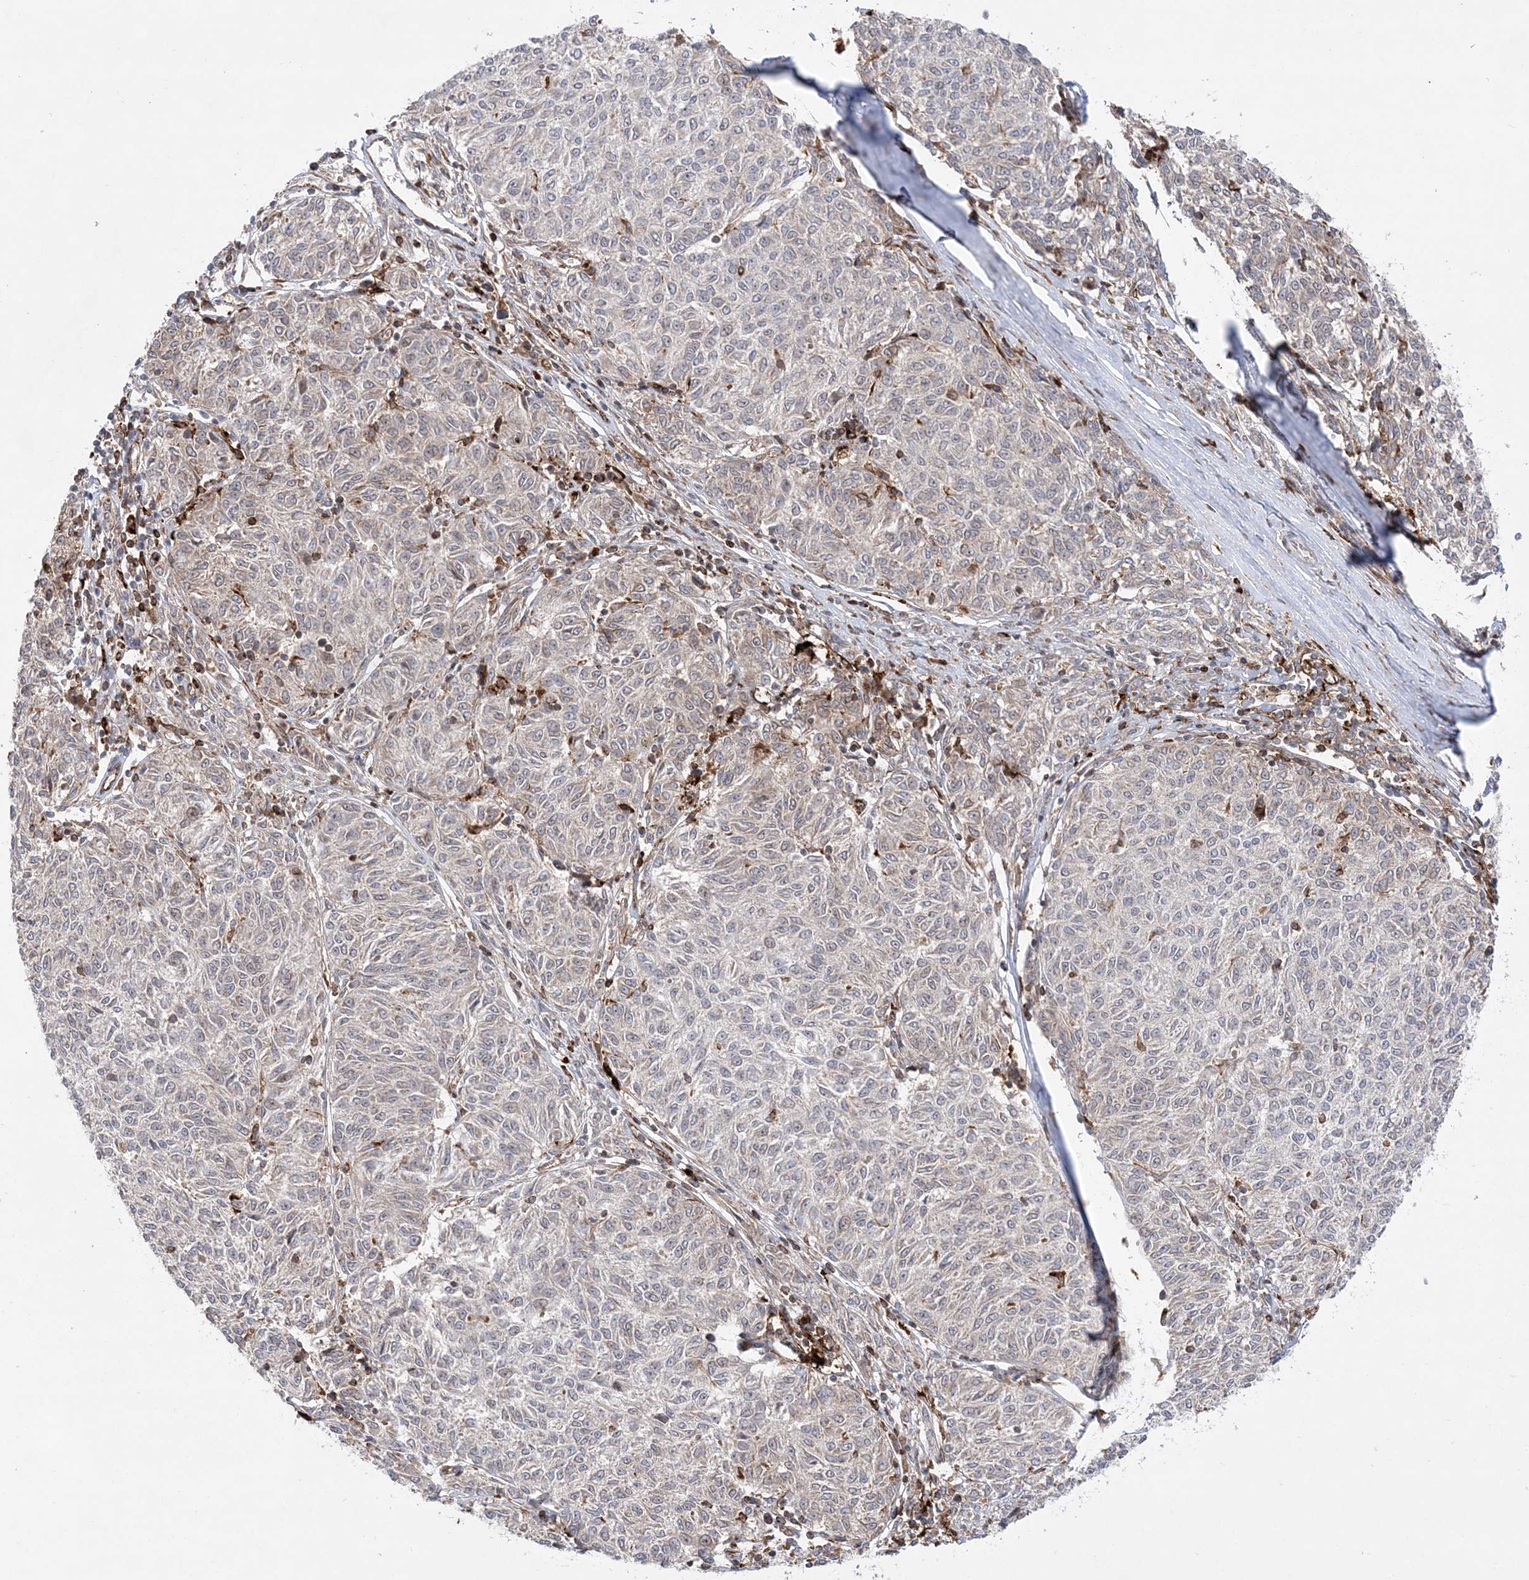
{"staining": {"intensity": "weak", "quantity": "<25%", "location": "cytoplasmic/membranous"}, "tissue": "melanoma", "cell_type": "Tumor cells", "image_type": "cancer", "snomed": [{"axis": "morphology", "description": "Malignant melanoma, NOS"}, {"axis": "topography", "description": "Skin"}], "caption": "Immunohistochemistry (IHC) micrograph of malignant melanoma stained for a protein (brown), which reveals no positivity in tumor cells.", "gene": "ANAPC15", "patient": {"sex": "female", "age": 72}}